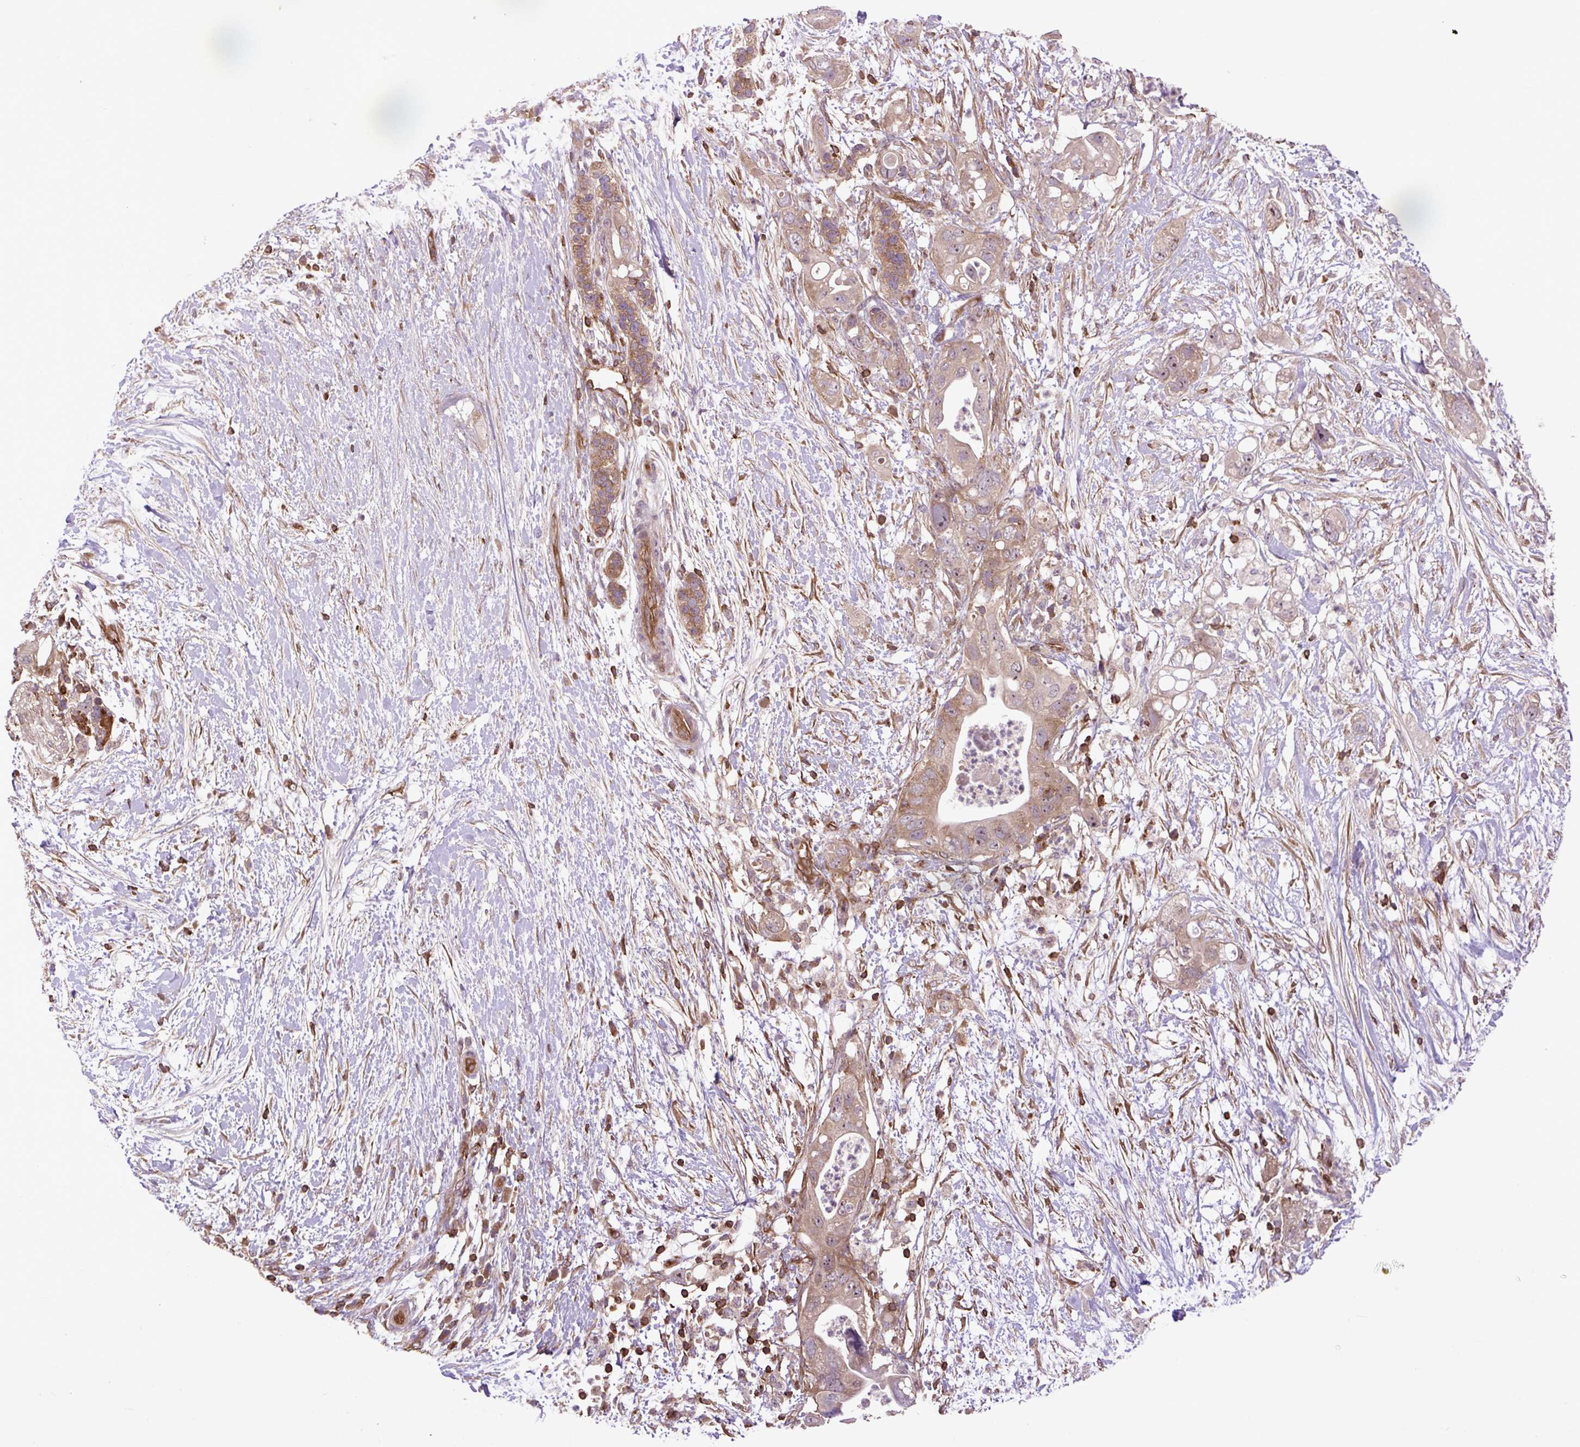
{"staining": {"intensity": "moderate", "quantity": ">75%", "location": "cytoplasmic/membranous,nuclear"}, "tissue": "pancreatic cancer", "cell_type": "Tumor cells", "image_type": "cancer", "snomed": [{"axis": "morphology", "description": "Adenocarcinoma, NOS"}, {"axis": "topography", "description": "Pancreas"}], "caption": "Brown immunohistochemical staining in pancreatic cancer exhibits moderate cytoplasmic/membranous and nuclear positivity in about >75% of tumor cells.", "gene": "PLCG1", "patient": {"sex": "female", "age": 72}}